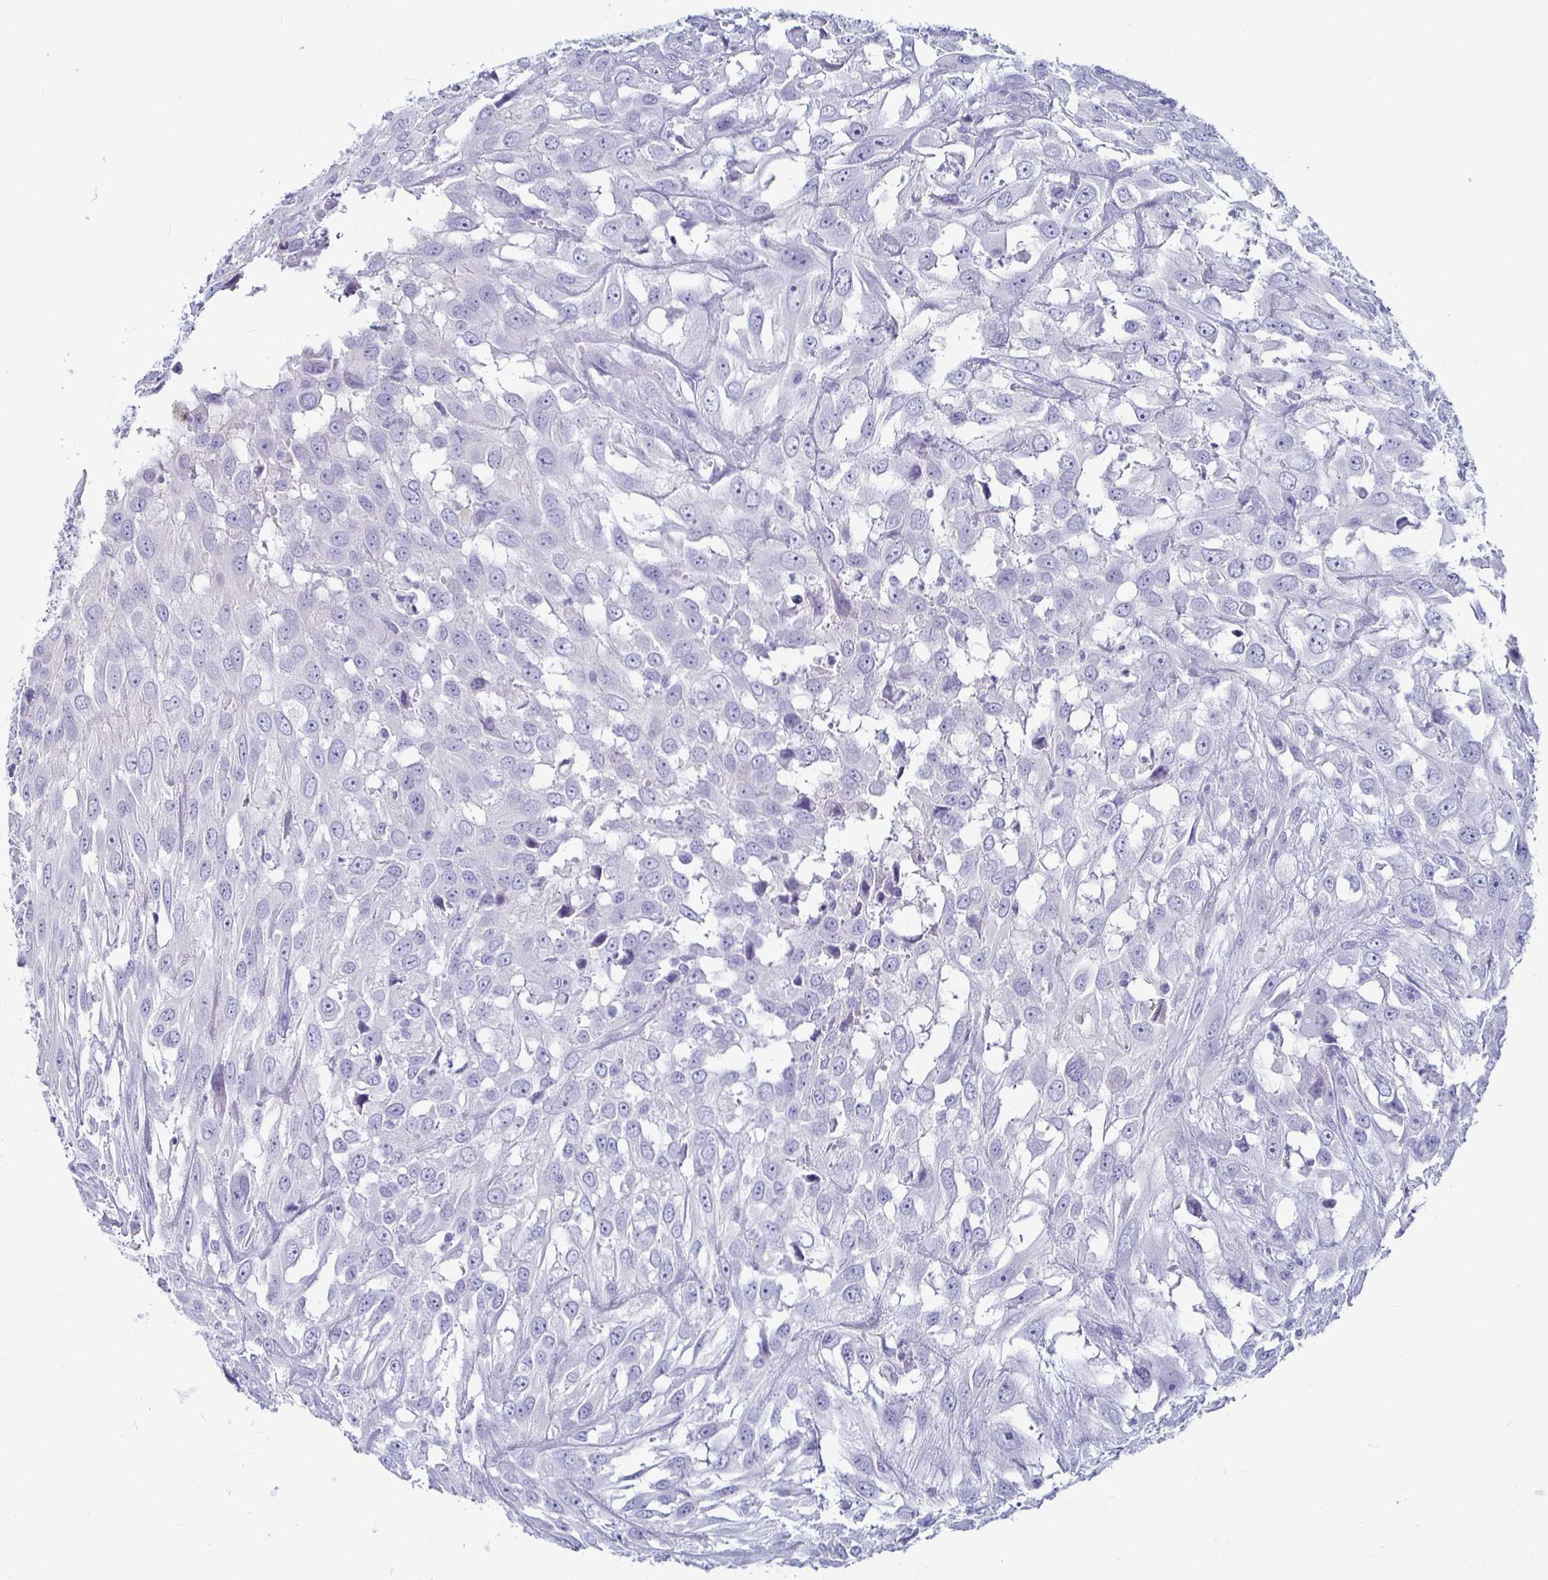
{"staining": {"intensity": "negative", "quantity": "none", "location": "none"}, "tissue": "urothelial cancer", "cell_type": "Tumor cells", "image_type": "cancer", "snomed": [{"axis": "morphology", "description": "Urothelial carcinoma, High grade"}, {"axis": "topography", "description": "Urinary bladder"}], "caption": "High power microscopy photomicrograph of an immunohistochemistry micrograph of high-grade urothelial carcinoma, revealing no significant positivity in tumor cells.", "gene": "CA9", "patient": {"sex": "male", "age": 67}}